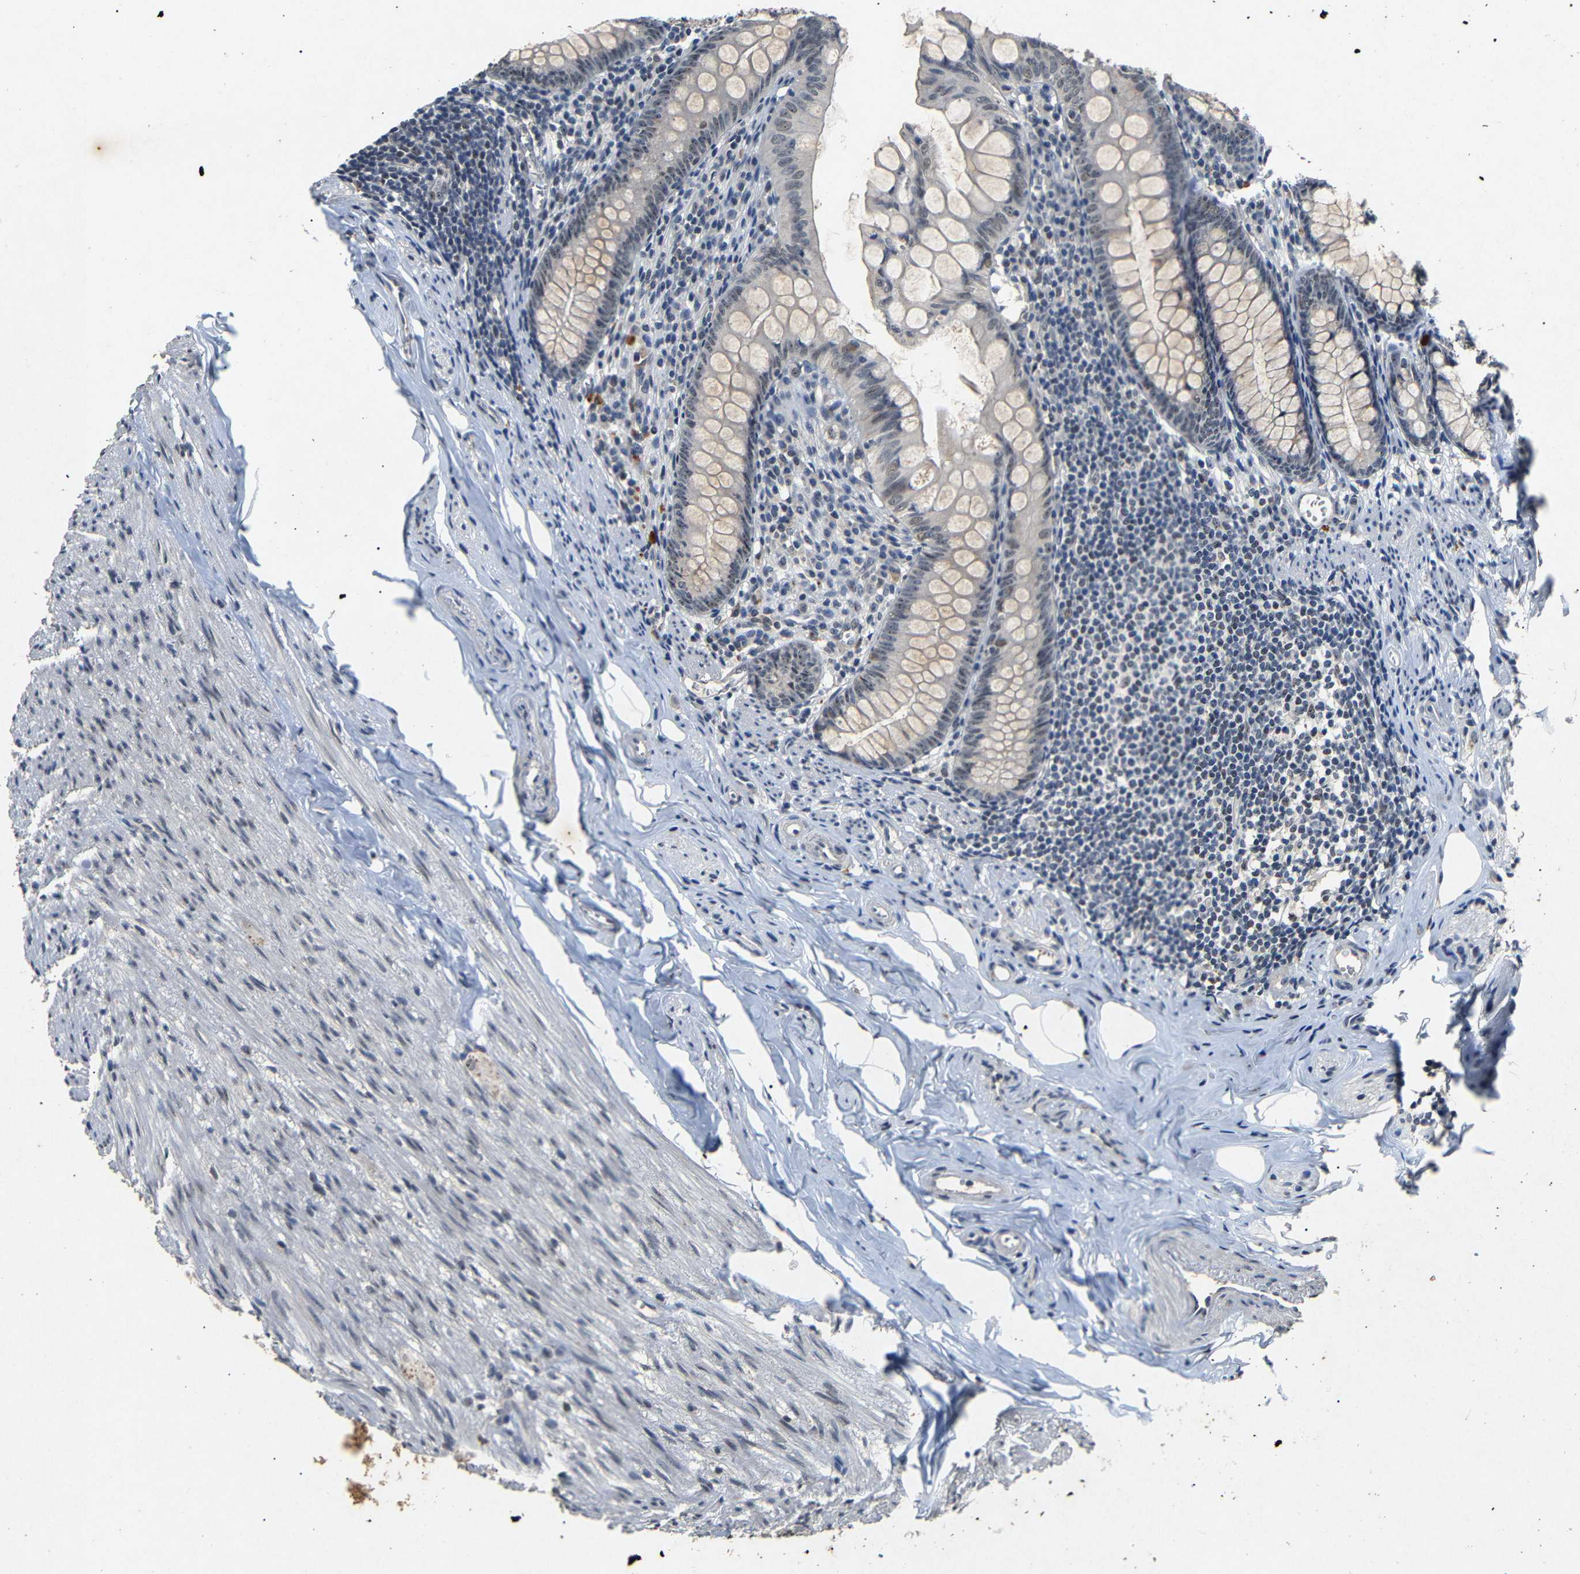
{"staining": {"intensity": "moderate", "quantity": "25%-75%", "location": "nuclear"}, "tissue": "appendix", "cell_type": "Glandular cells", "image_type": "normal", "snomed": [{"axis": "morphology", "description": "Normal tissue, NOS"}, {"axis": "topography", "description": "Appendix"}], "caption": "Immunohistochemistry (IHC) image of benign appendix: appendix stained using immunohistochemistry reveals medium levels of moderate protein expression localized specifically in the nuclear of glandular cells, appearing as a nuclear brown color.", "gene": "PARN", "patient": {"sex": "female", "age": 77}}